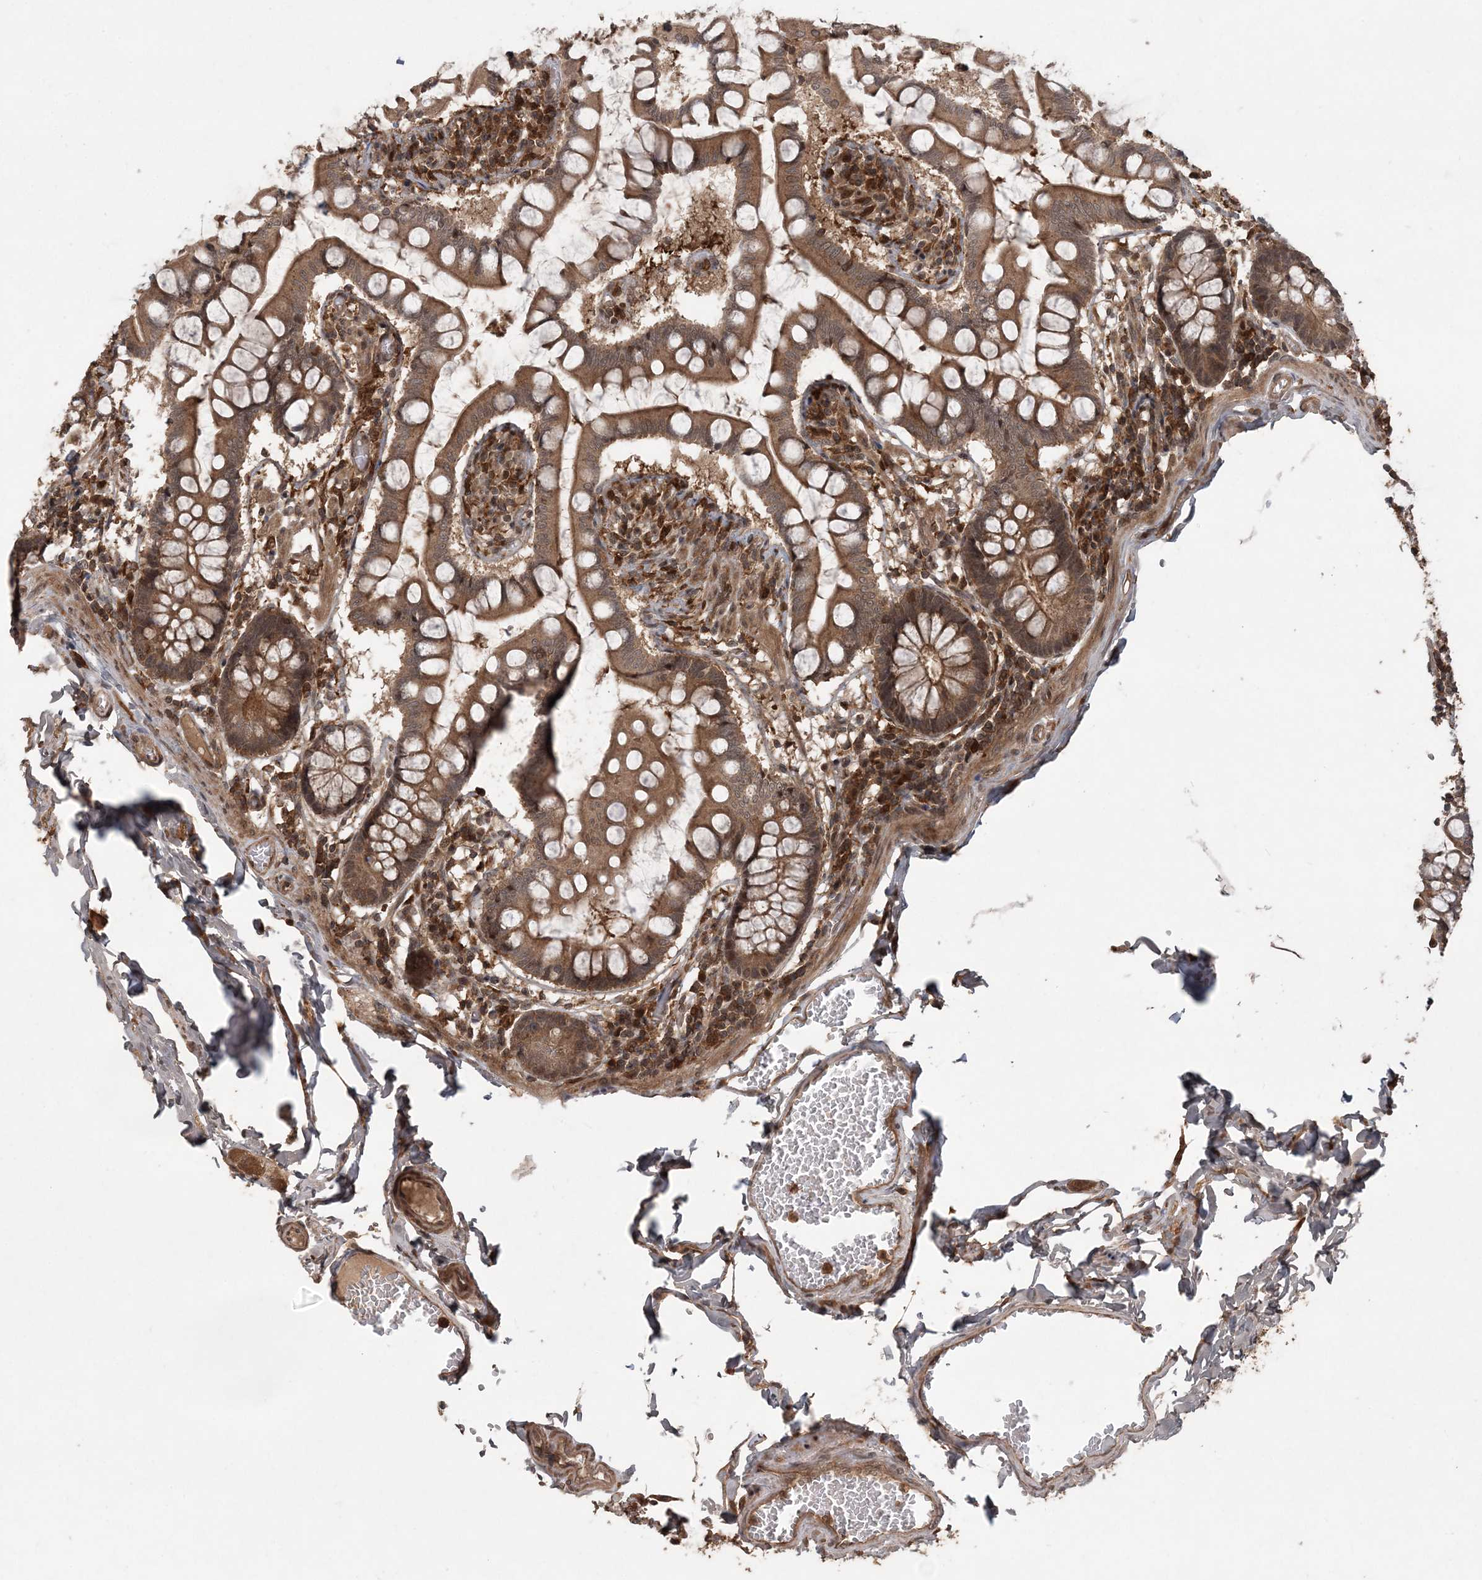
{"staining": {"intensity": "moderate", "quantity": ">75%", "location": "cytoplasmic/membranous"}, "tissue": "small intestine", "cell_type": "Glandular cells", "image_type": "normal", "snomed": [{"axis": "morphology", "description": "Normal tissue, NOS"}, {"axis": "topography", "description": "Small intestine"}], "caption": "Moderate cytoplasmic/membranous expression for a protein is seen in about >75% of glandular cells of unremarkable small intestine using immunohistochemistry (IHC).", "gene": "LACC1", "patient": {"sex": "male", "age": 41}}